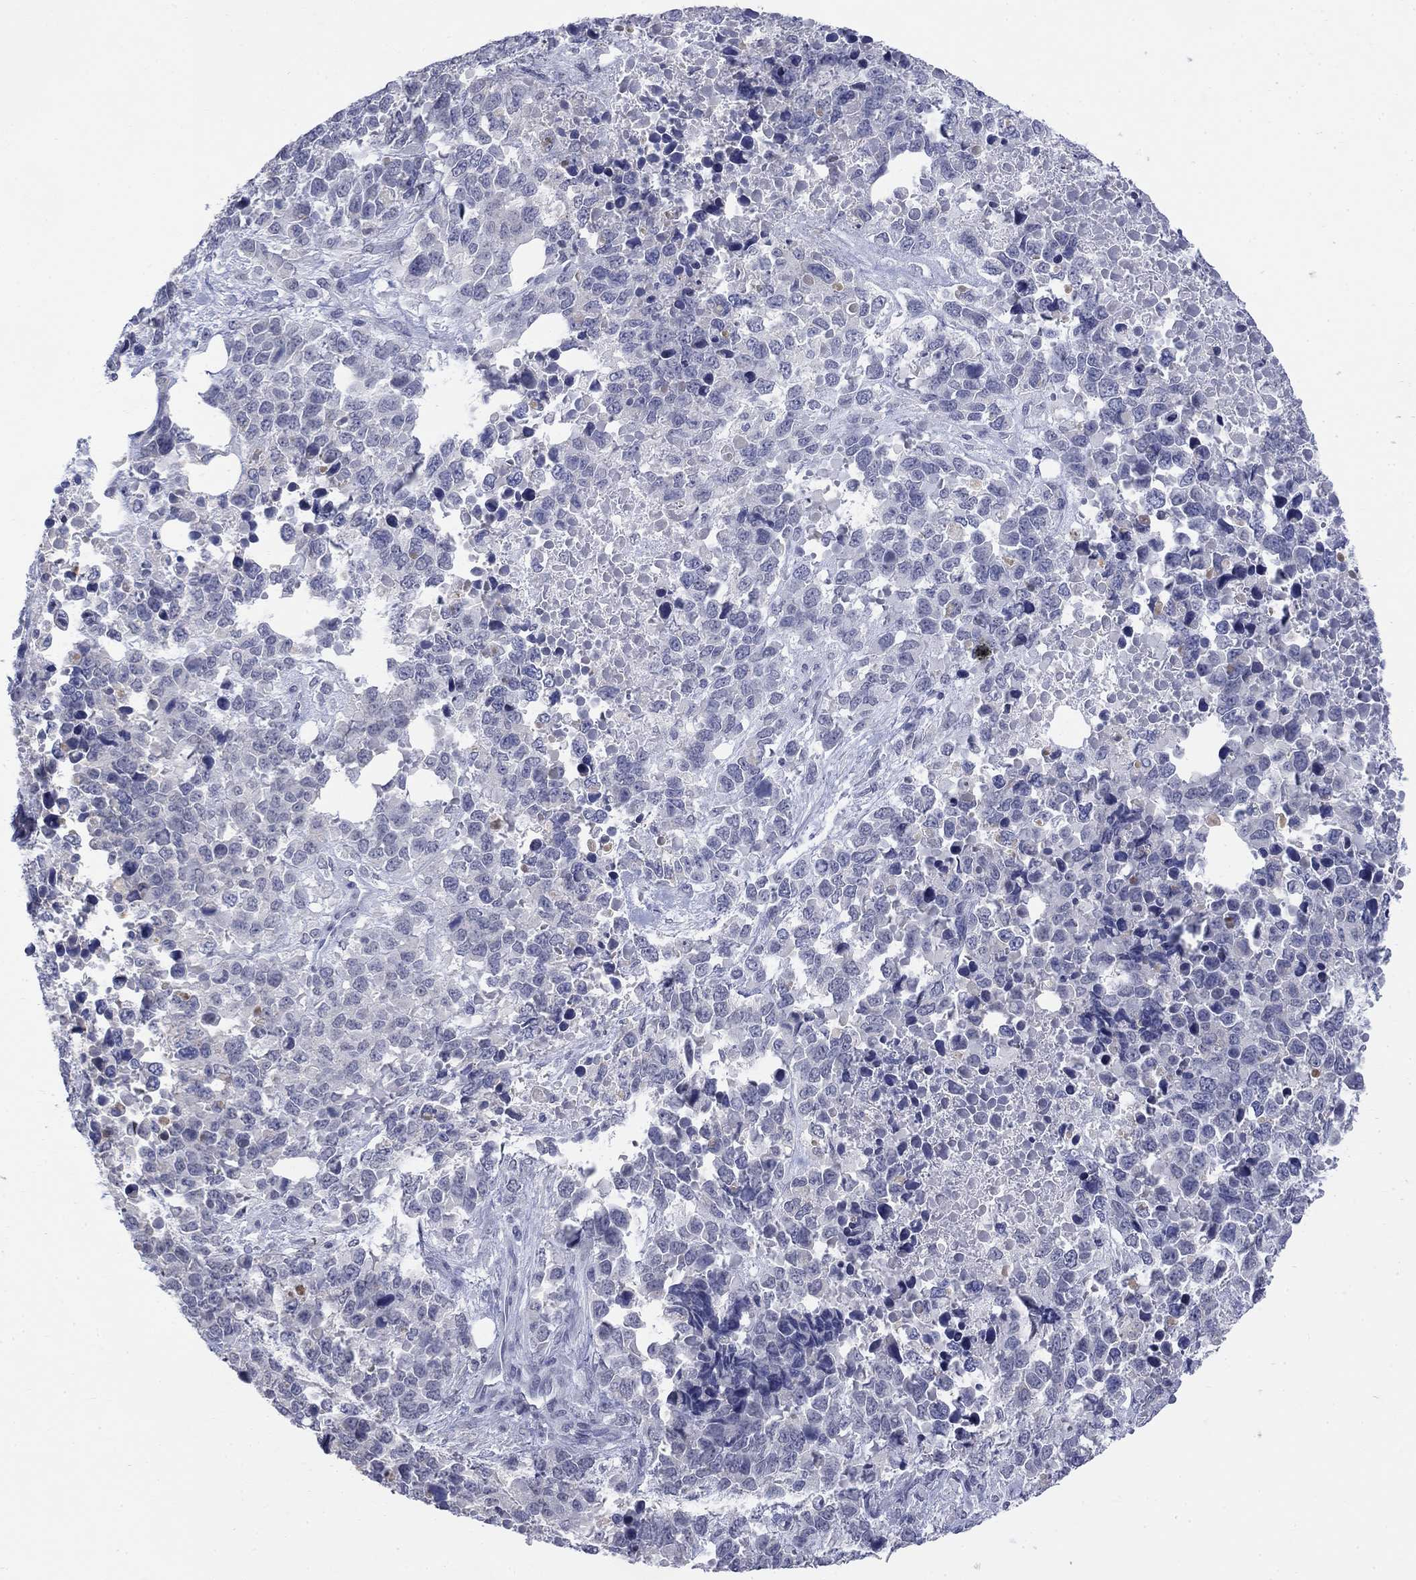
{"staining": {"intensity": "negative", "quantity": "none", "location": "none"}, "tissue": "melanoma", "cell_type": "Tumor cells", "image_type": "cancer", "snomed": [{"axis": "morphology", "description": "Malignant melanoma, Metastatic site"}, {"axis": "topography", "description": "Skin"}], "caption": "Human melanoma stained for a protein using immunohistochemistry (IHC) shows no positivity in tumor cells.", "gene": "ECEL1", "patient": {"sex": "male", "age": 84}}